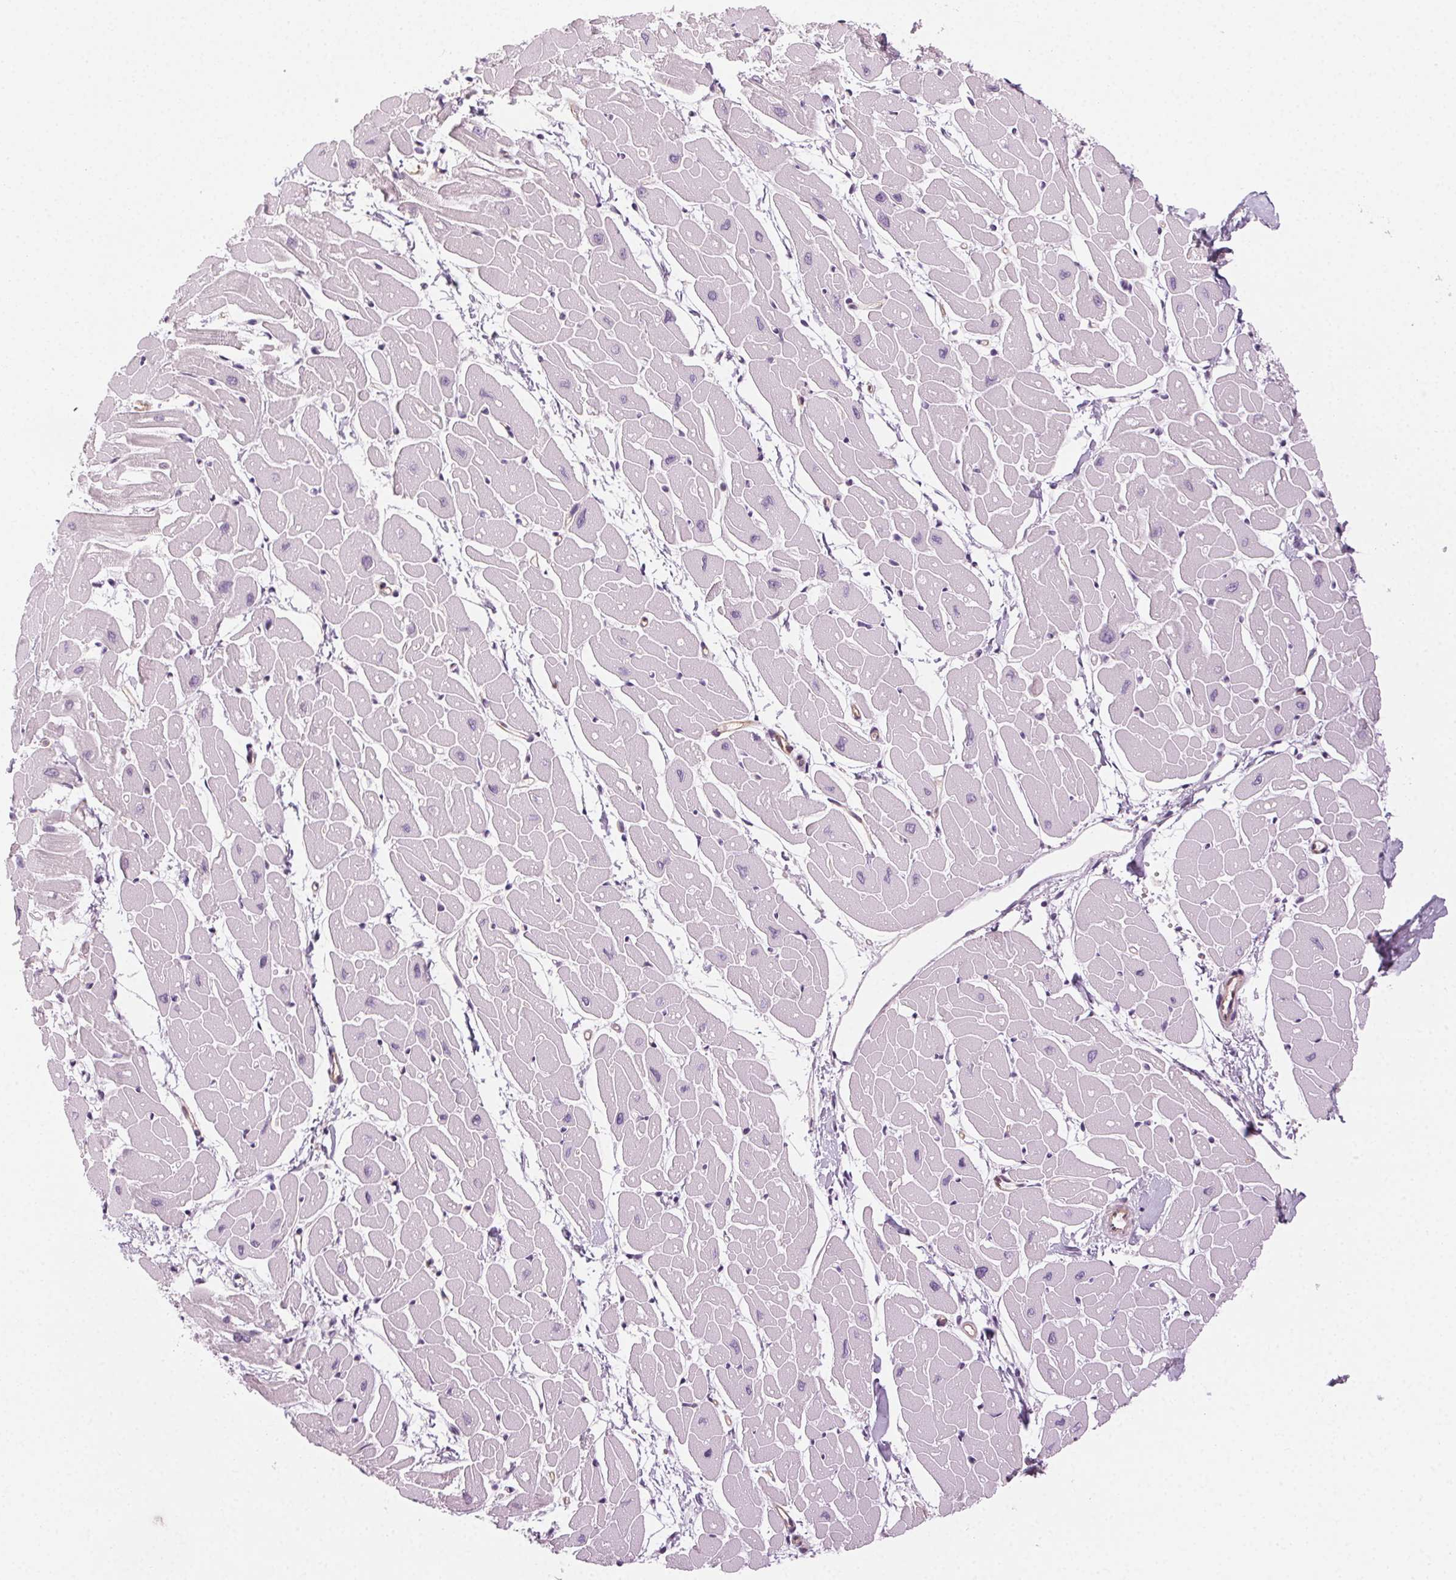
{"staining": {"intensity": "negative", "quantity": "none", "location": "none"}, "tissue": "heart muscle", "cell_type": "Cardiomyocytes", "image_type": "normal", "snomed": [{"axis": "morphology", "description": "Normal tissue, NOS"}, {"axis": "topography", "description": "Heart"}], "caption": "This is an immunohistochemistry photomicrograph of benign human heart muscle. There is no expression in cardiomyocytes.", "gene": "AIF1L", "patient": {"sex": "male", "age": 57}}